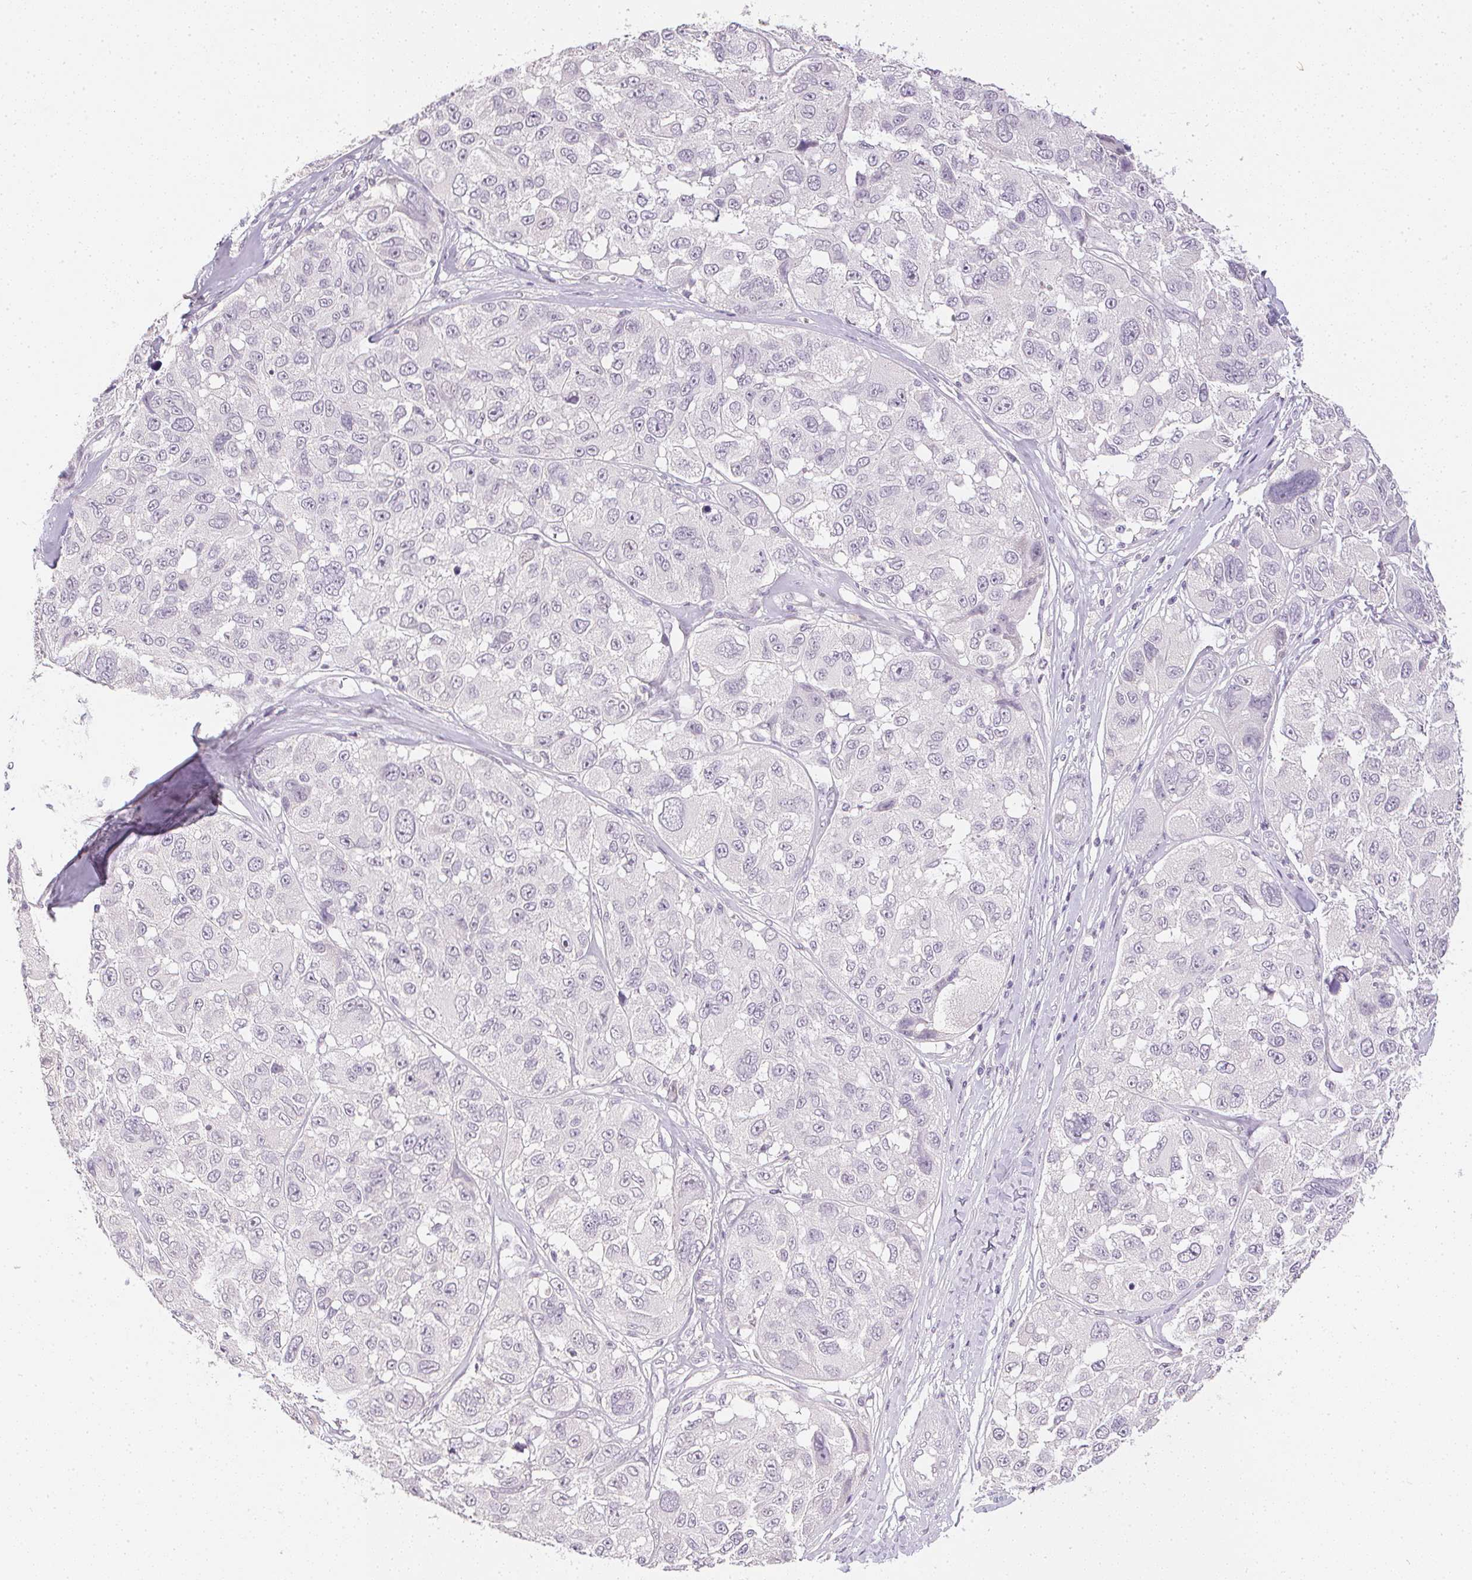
{"staining": {"intensity": "negative", "quantity": "none", "location": "none"}, "tissue": "melanoma", "cell_type": "Tumor cells", "image_type": "cancer", "snomed": [{"axis": "morphology", "description": "Malignant melanoma, NOS"}, {"axis": "topography", "description": "Skin"}], "caption": "IHC histopathology image of neoplastic tissue: malignant melanoma stained with DAB demonstrates no significant protein staining in tumor cells. (DAB immunohistochemistry (IHC), high magnification).", "gene": "PPY", "patient": {"sex": "female", "age": 66}}